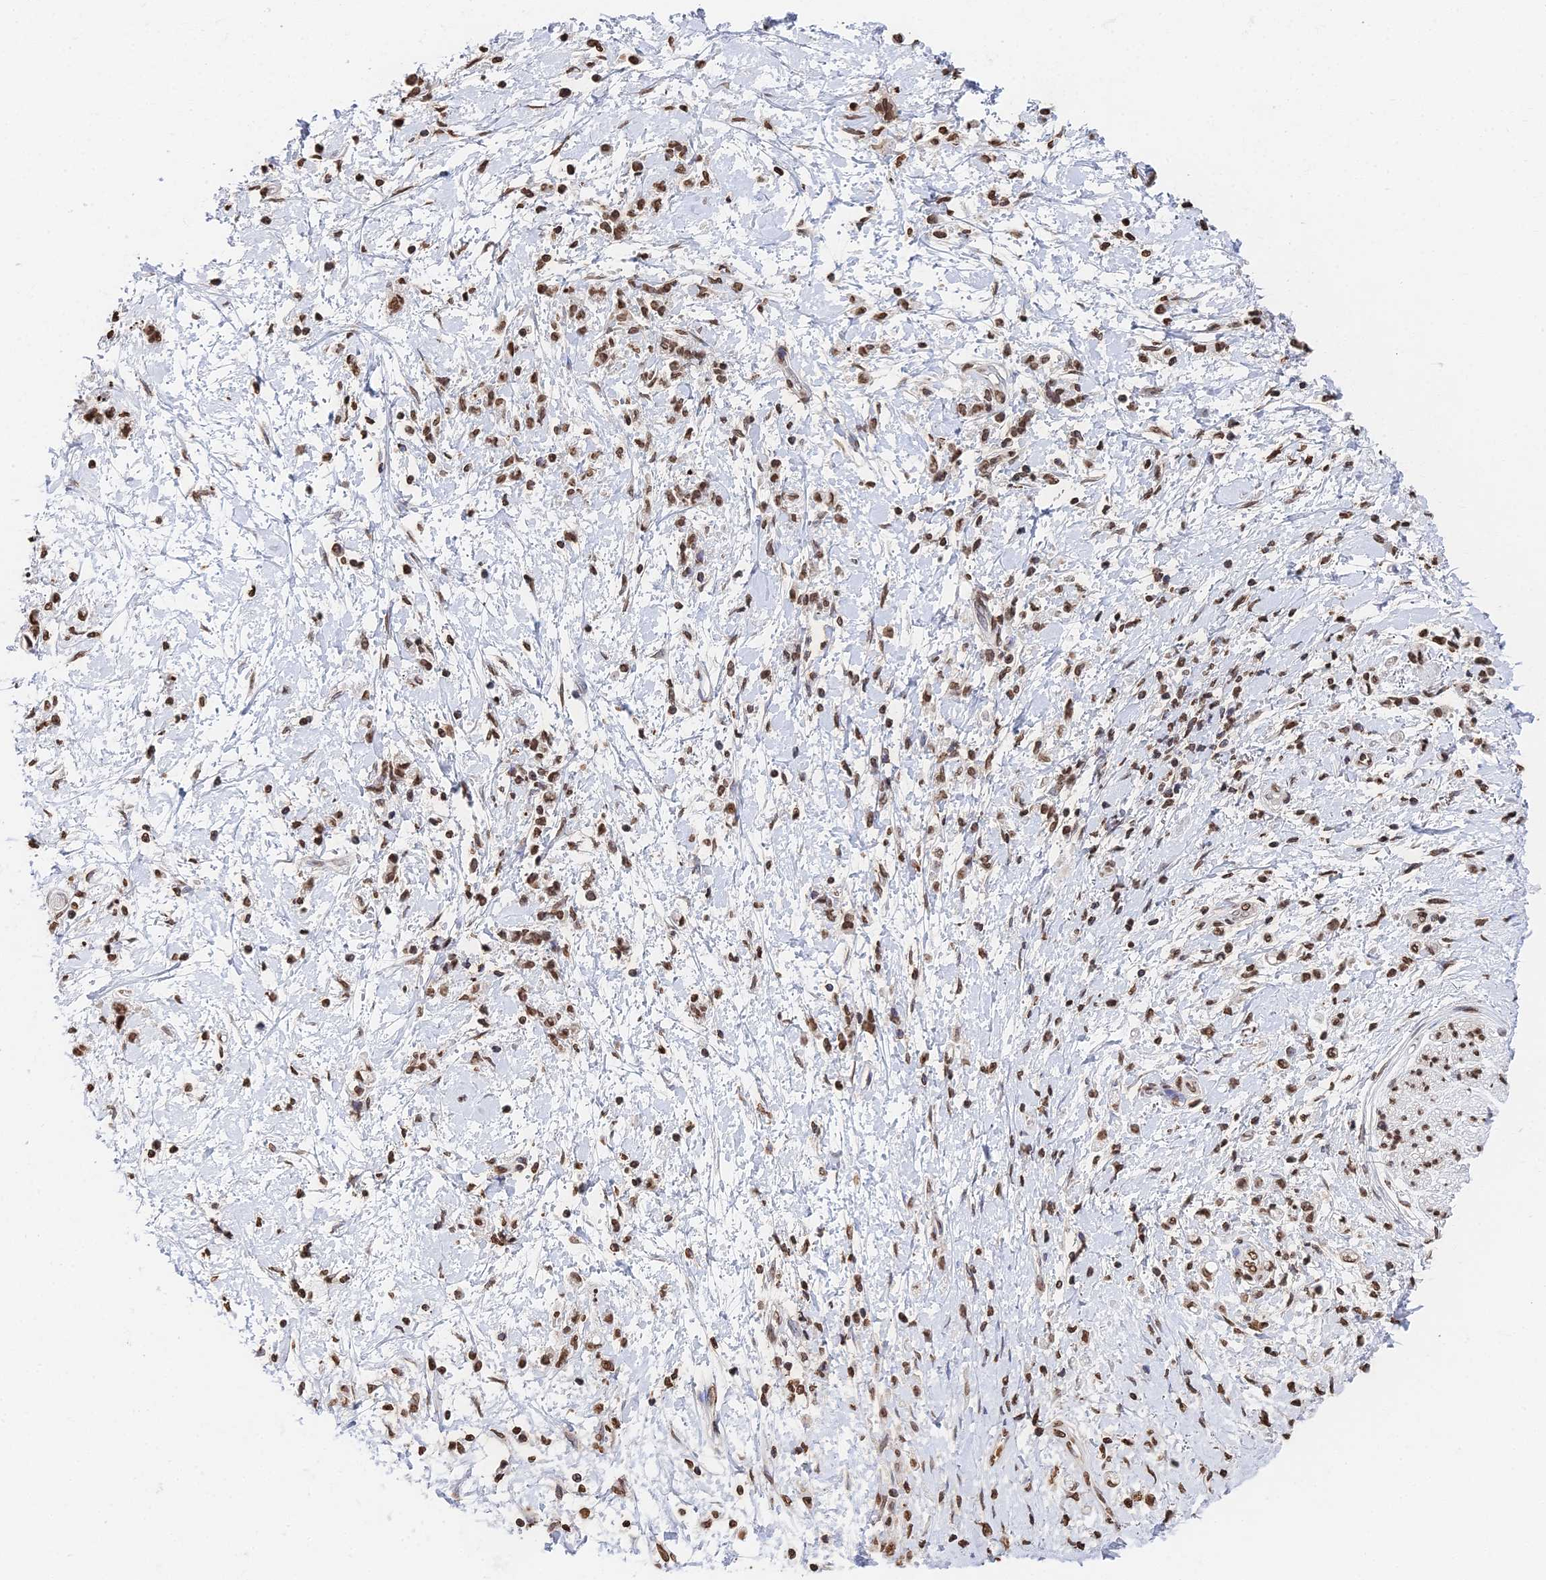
{"staining": {"intensity": "moderate", "quantity": ">75%", "location": "nuclear"}, "tissue": "stomach cancer", "cell_type": "Tumor cells", "image_type": "cancer", "snomed": [{"axis": "morphology", "description": "Adenocarcinoma, NOS"}, {"axis": "topography", "description": "Stomach"}], "caption": "DAB immunohistochemical staining of human stomach cancer (adenocarcinoma) displays moderate nuclear protein expression in approximately >75% of tumor cells.", "gene": "GBP3", "patient": {"sex": "female", "age": 60}}